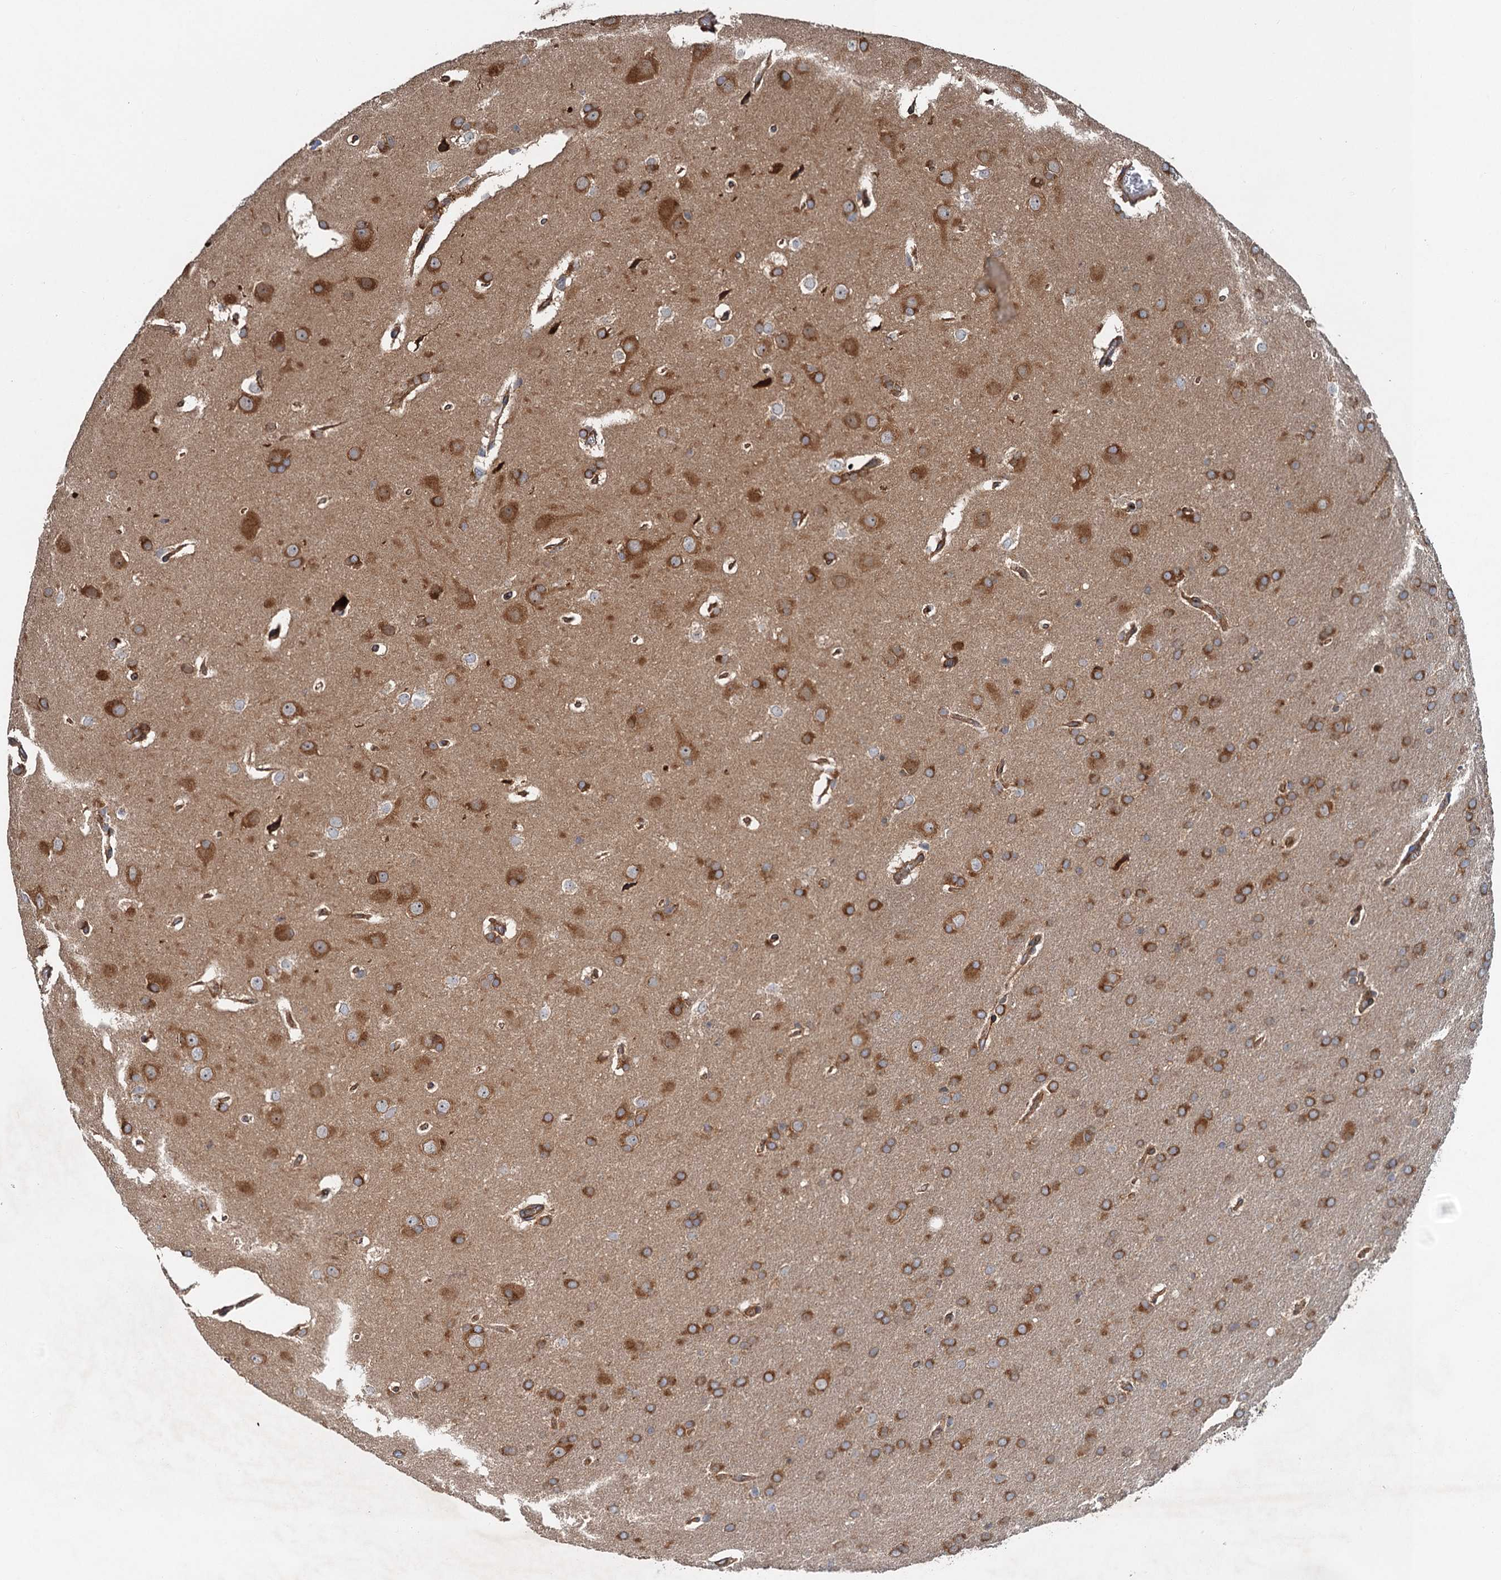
{"staining": {"intensity": "moderate", "quantity": ">75%", "location": "cytoplasmic/membranous"}, "tissue": "glioma", "cell_type": "Tumor cells", "image_type": "cancer", "snomed": [{"axis": "morphology", "description": "Glioma, malignant, Low grade"}, {"axis": "topography", "description": "Brain"}], "caption": "Brown immunohistochemical staining in human low-grade glioma (malignant) exhibits moderate cytoplasmic/membranous staining in approximately >75% of tumor cells.", "gene": "COG3", "patient": {"sex": "female", "age": 32}}